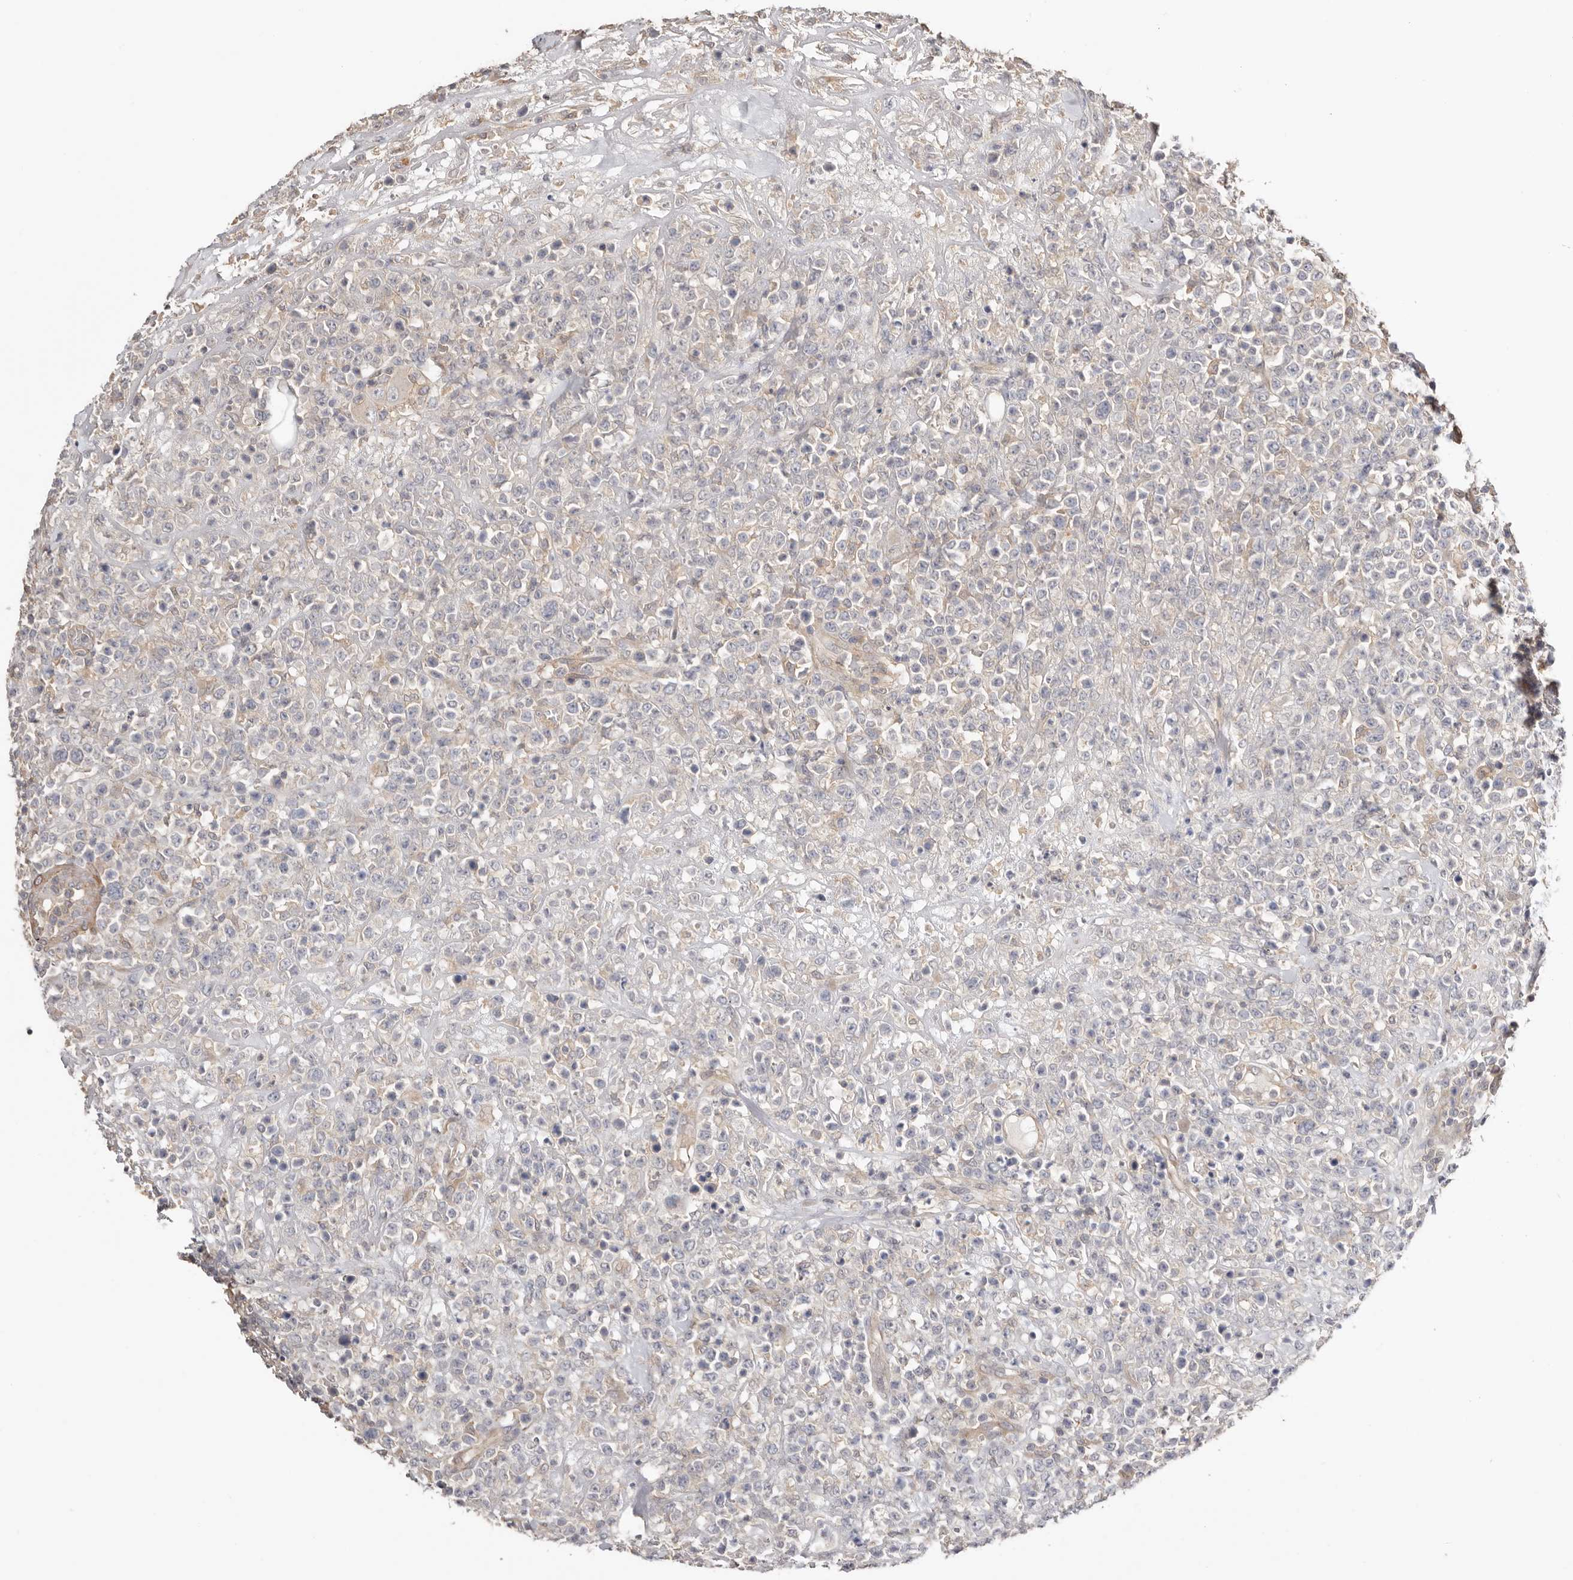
{"staining": {"intensity": "negative", "quantity": "none", "location": "none"}, "tissue": "lymphoma", "cell_type": "Tumor cells", "image_type": "cancer", "snomed": [{"axis": "morphology", "description": "Malignant lymphoma, non-Hodgkin's type, High grade"}, {"axis": "topography", "description": "Colon"}], "caption": "DAB (3,3'-diaminobenzidine) immunohistochemical staining of human lymphoma demonstrates no significant expression in tumor cells.", "gene": "S100A14", "patient": {"sex": "female", "age": 53}}